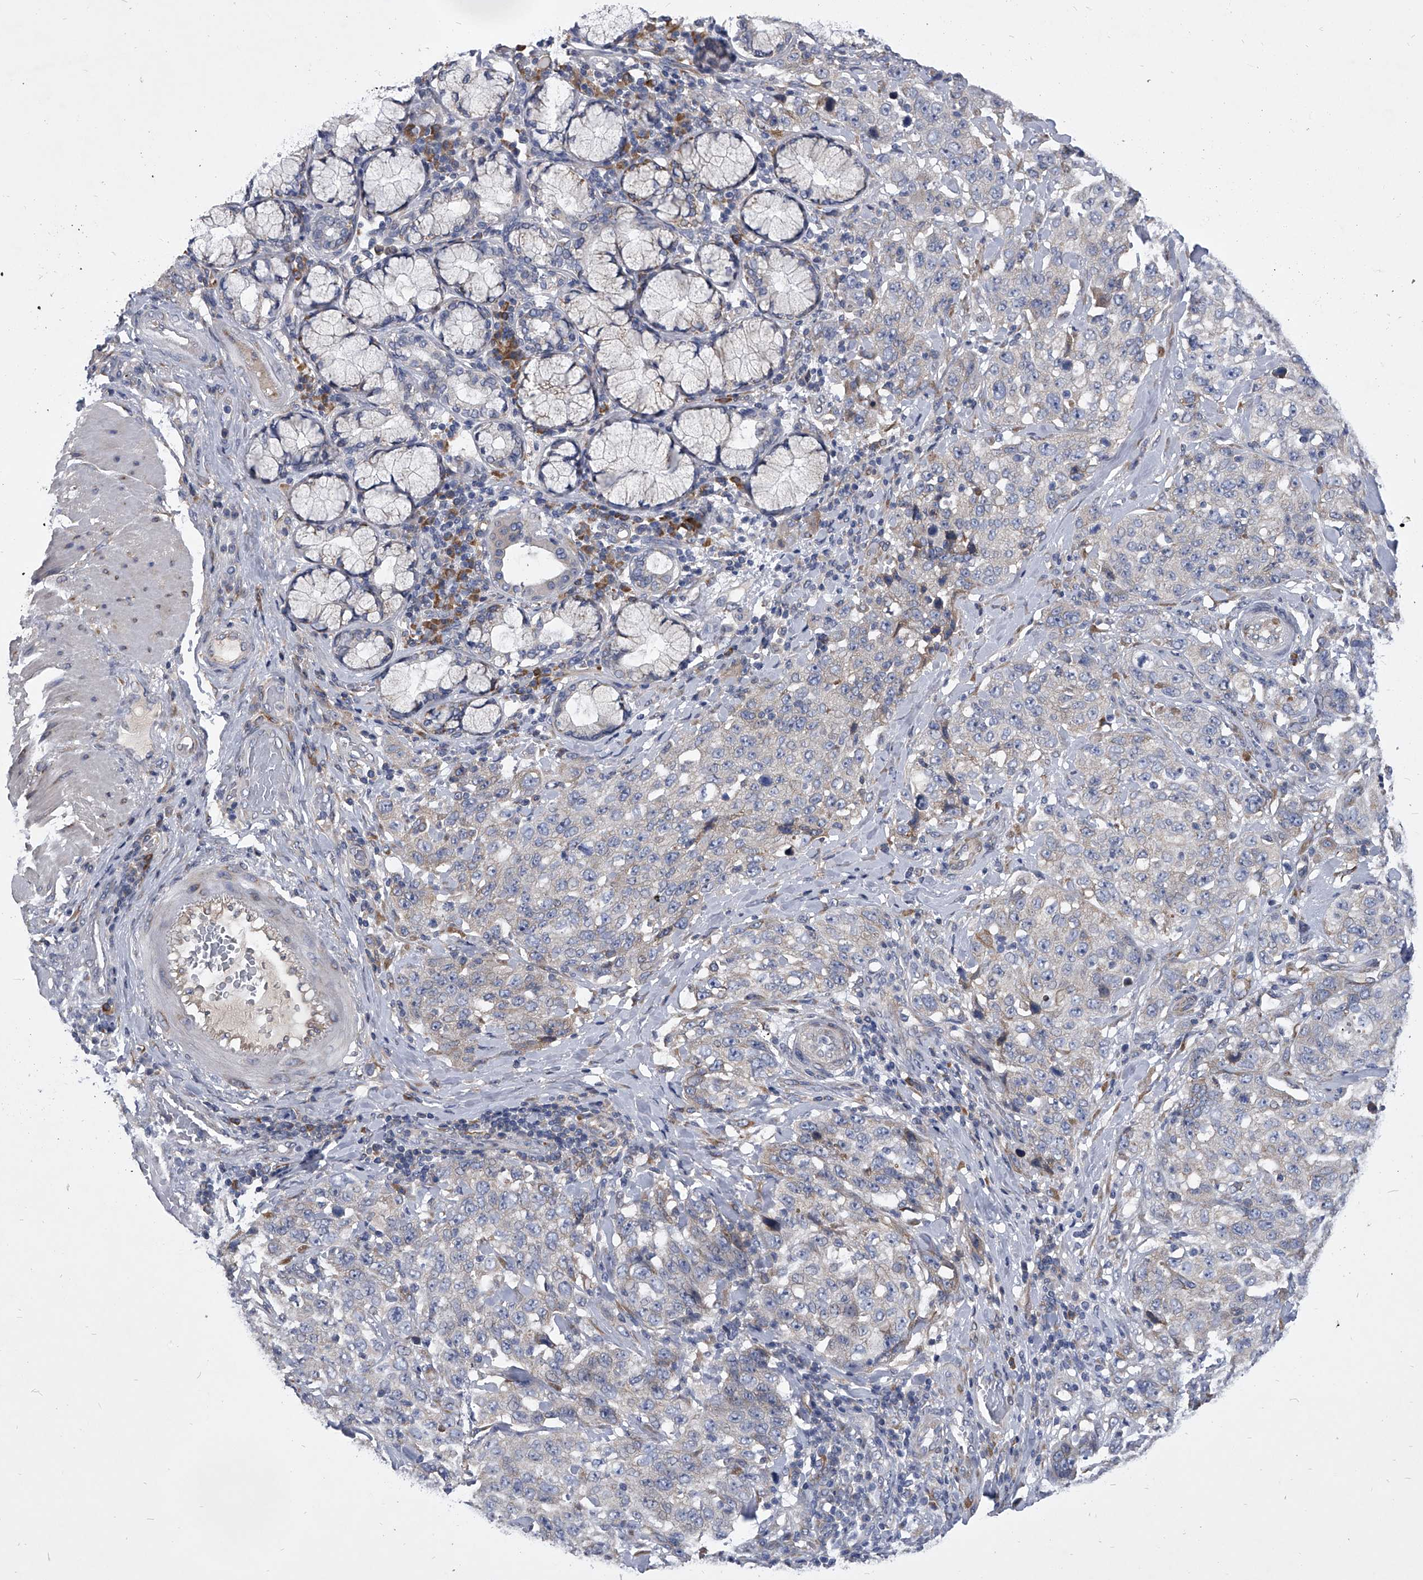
{"staining": {"intensity": "negative", "quantity": "none", "location": "none"}, "tissue": "stomach cancer", "cell_type": "Tumor cells", "image_type": "cancer", "snomed": [{"axis": "morphology", "description": "Adenocarcinoma, NOS"}, {"axis": "topography", "description": "Stomach"}], "caption": "A high-resolution image shows immunohistochemistry (IHC) staining of stomach adenocarcinoma, which displays no significant staining in tumor cells.", "gene": "CCR4", "patient": {"sex": "male", "age": 48}}